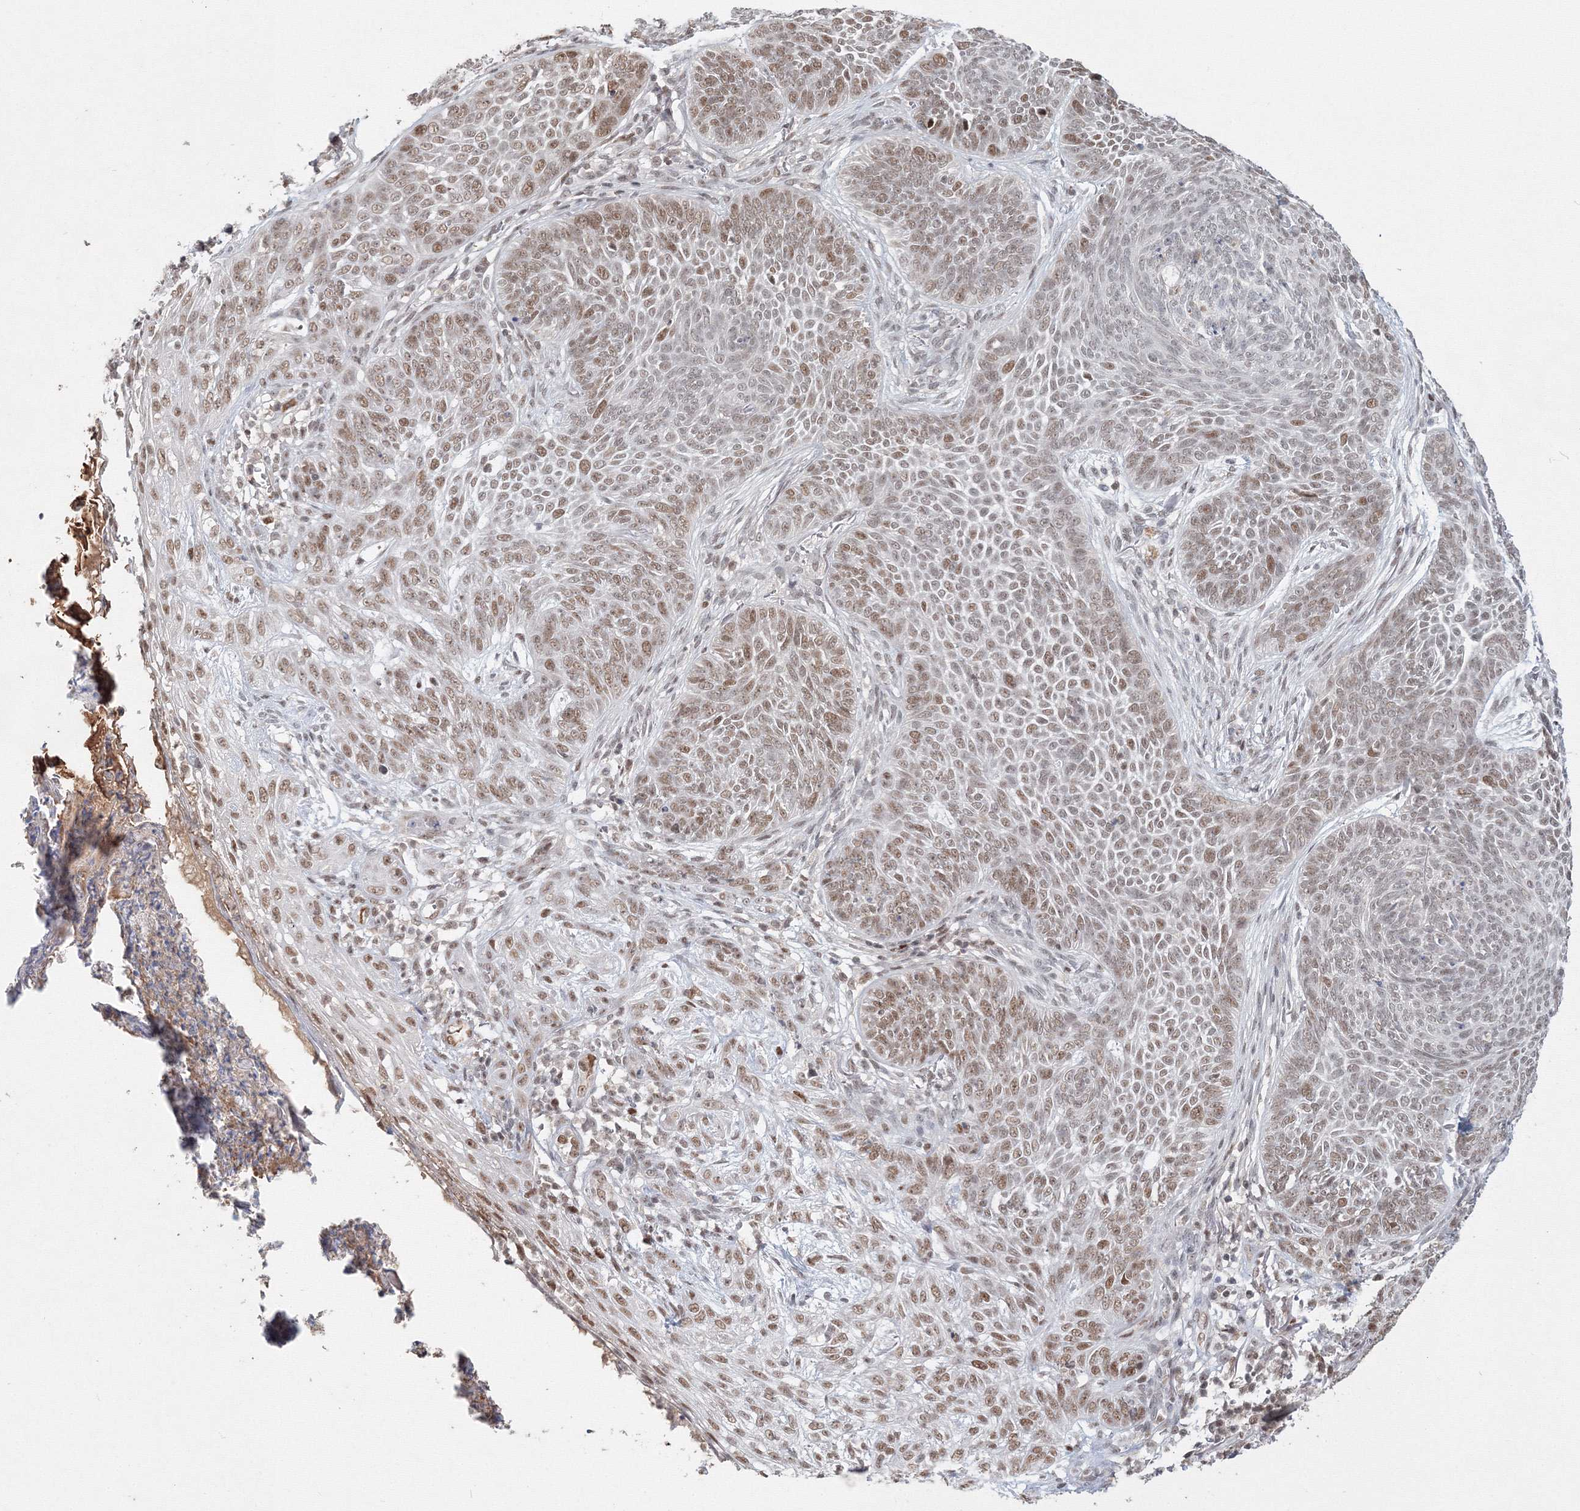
{"staining": {"intensity": "moderate", "quantity": "25%-75%", "location": "nuclear"}, "tissue": "skin cancer", "cell_type": "Tumor cells", "image_type": "cancer", "snomed": [{"axis": "morphology", "description": "Basal cell carcinoma"}, {"axis": "topography", "description": "Skin"}], "caption": "Skin cancer stained with a protein marker reveals moderate staining in tumor cells.", "gene": "IWS1", "patient": {"sex": "male", "age": 85}}